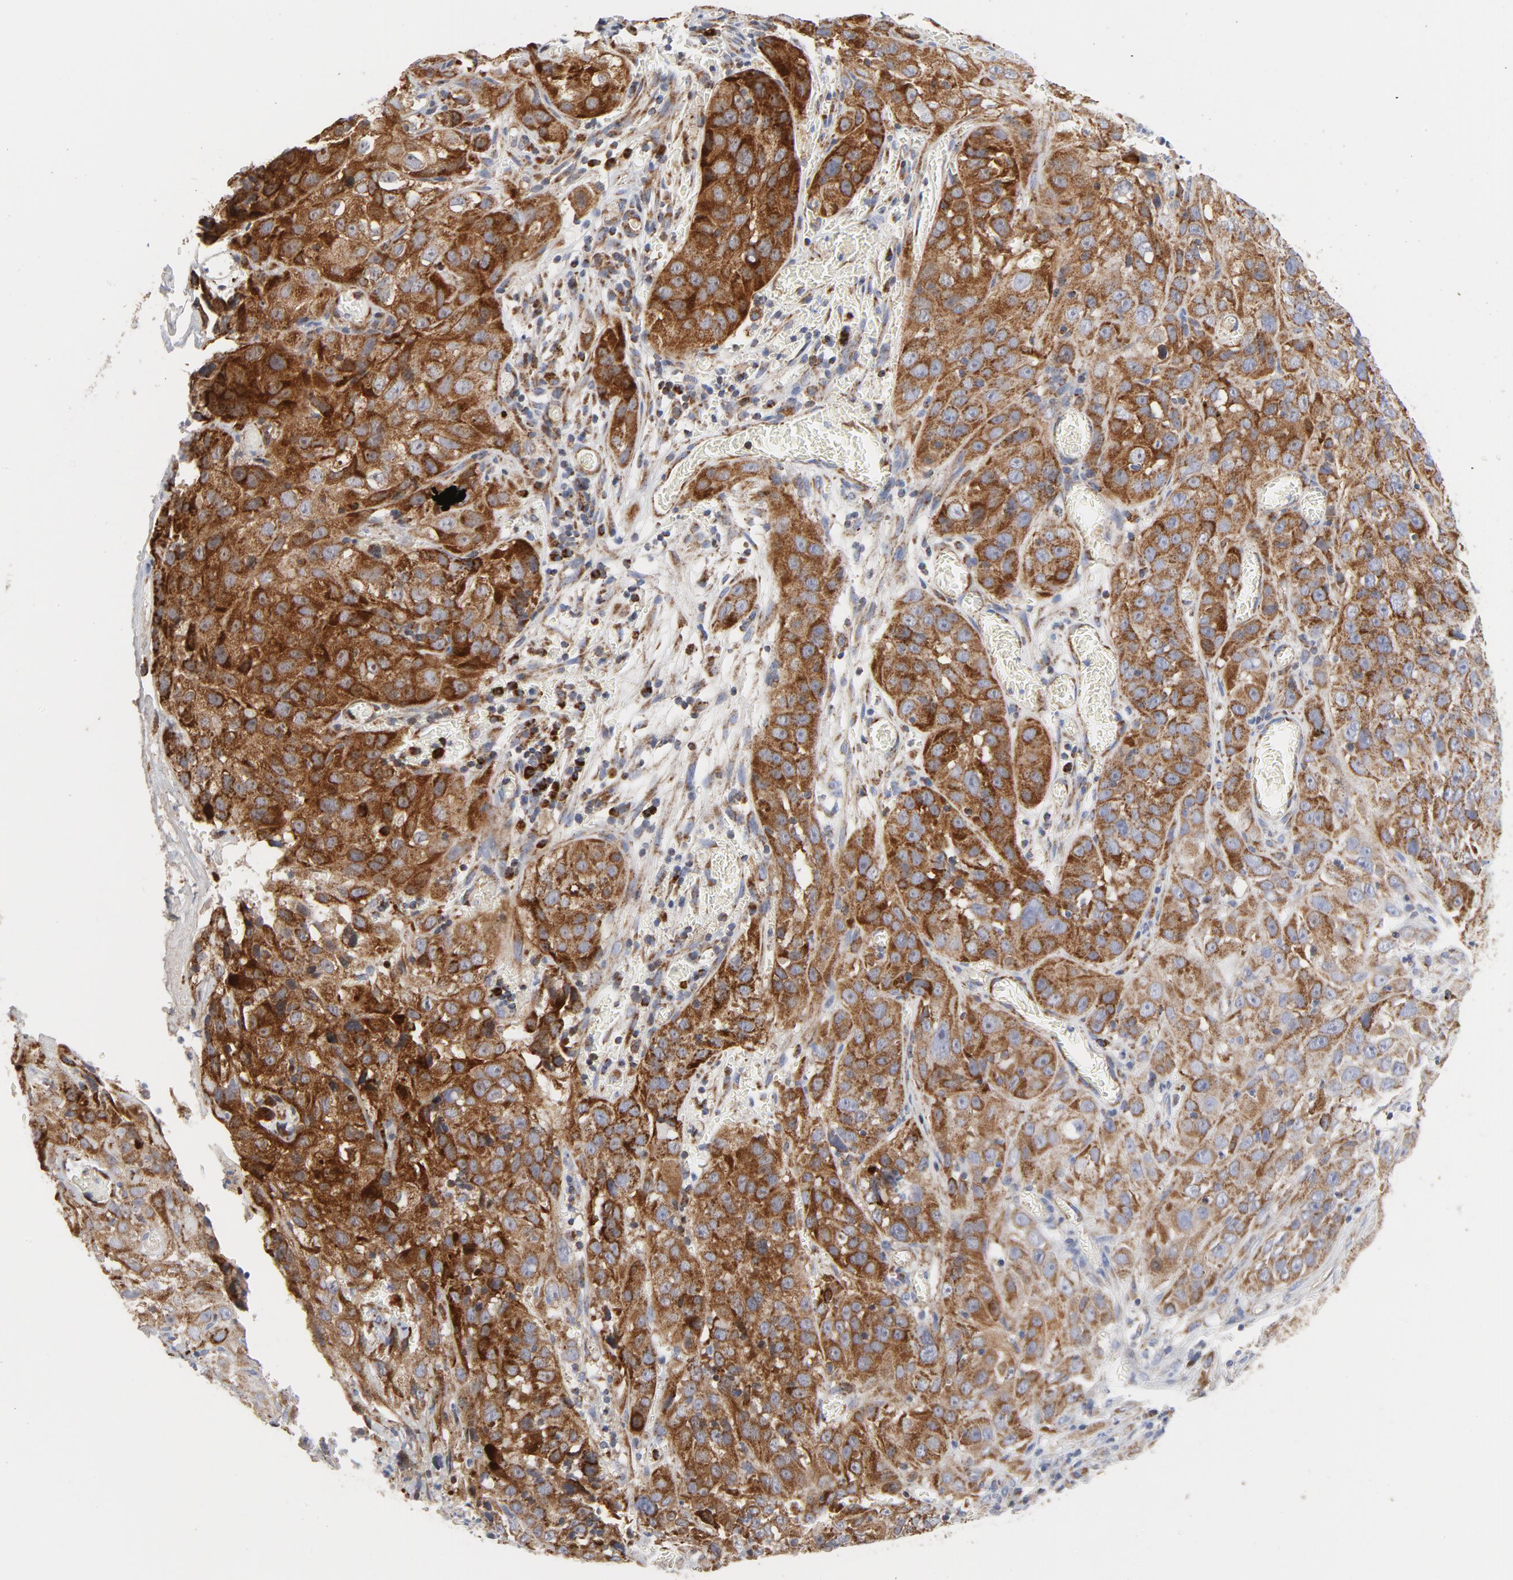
{"staining": {"intensity": "strong", "quantity": ">75%", "location": "cytoplasmic/membranous"}, "tissue": "cervical cancer", "cell_type": "Tumor cells", "image_type": "cancer", "snomed": [{"axis": "morphology", "description": "Squamous cell carcinoma, NOS"}, {"axis": "topography", "description": "Cervix"}], "caption": "Immunohistochemical staining of human cervical squamous cell carcinoma displays strong cytoplasmic/membranous protein expression in about >75% of tumor cells. (Brightfield microscopy of DAB IHC at high magnification).", "gene": "CYCS", "patient": {"sex": "female", "age": 32}}